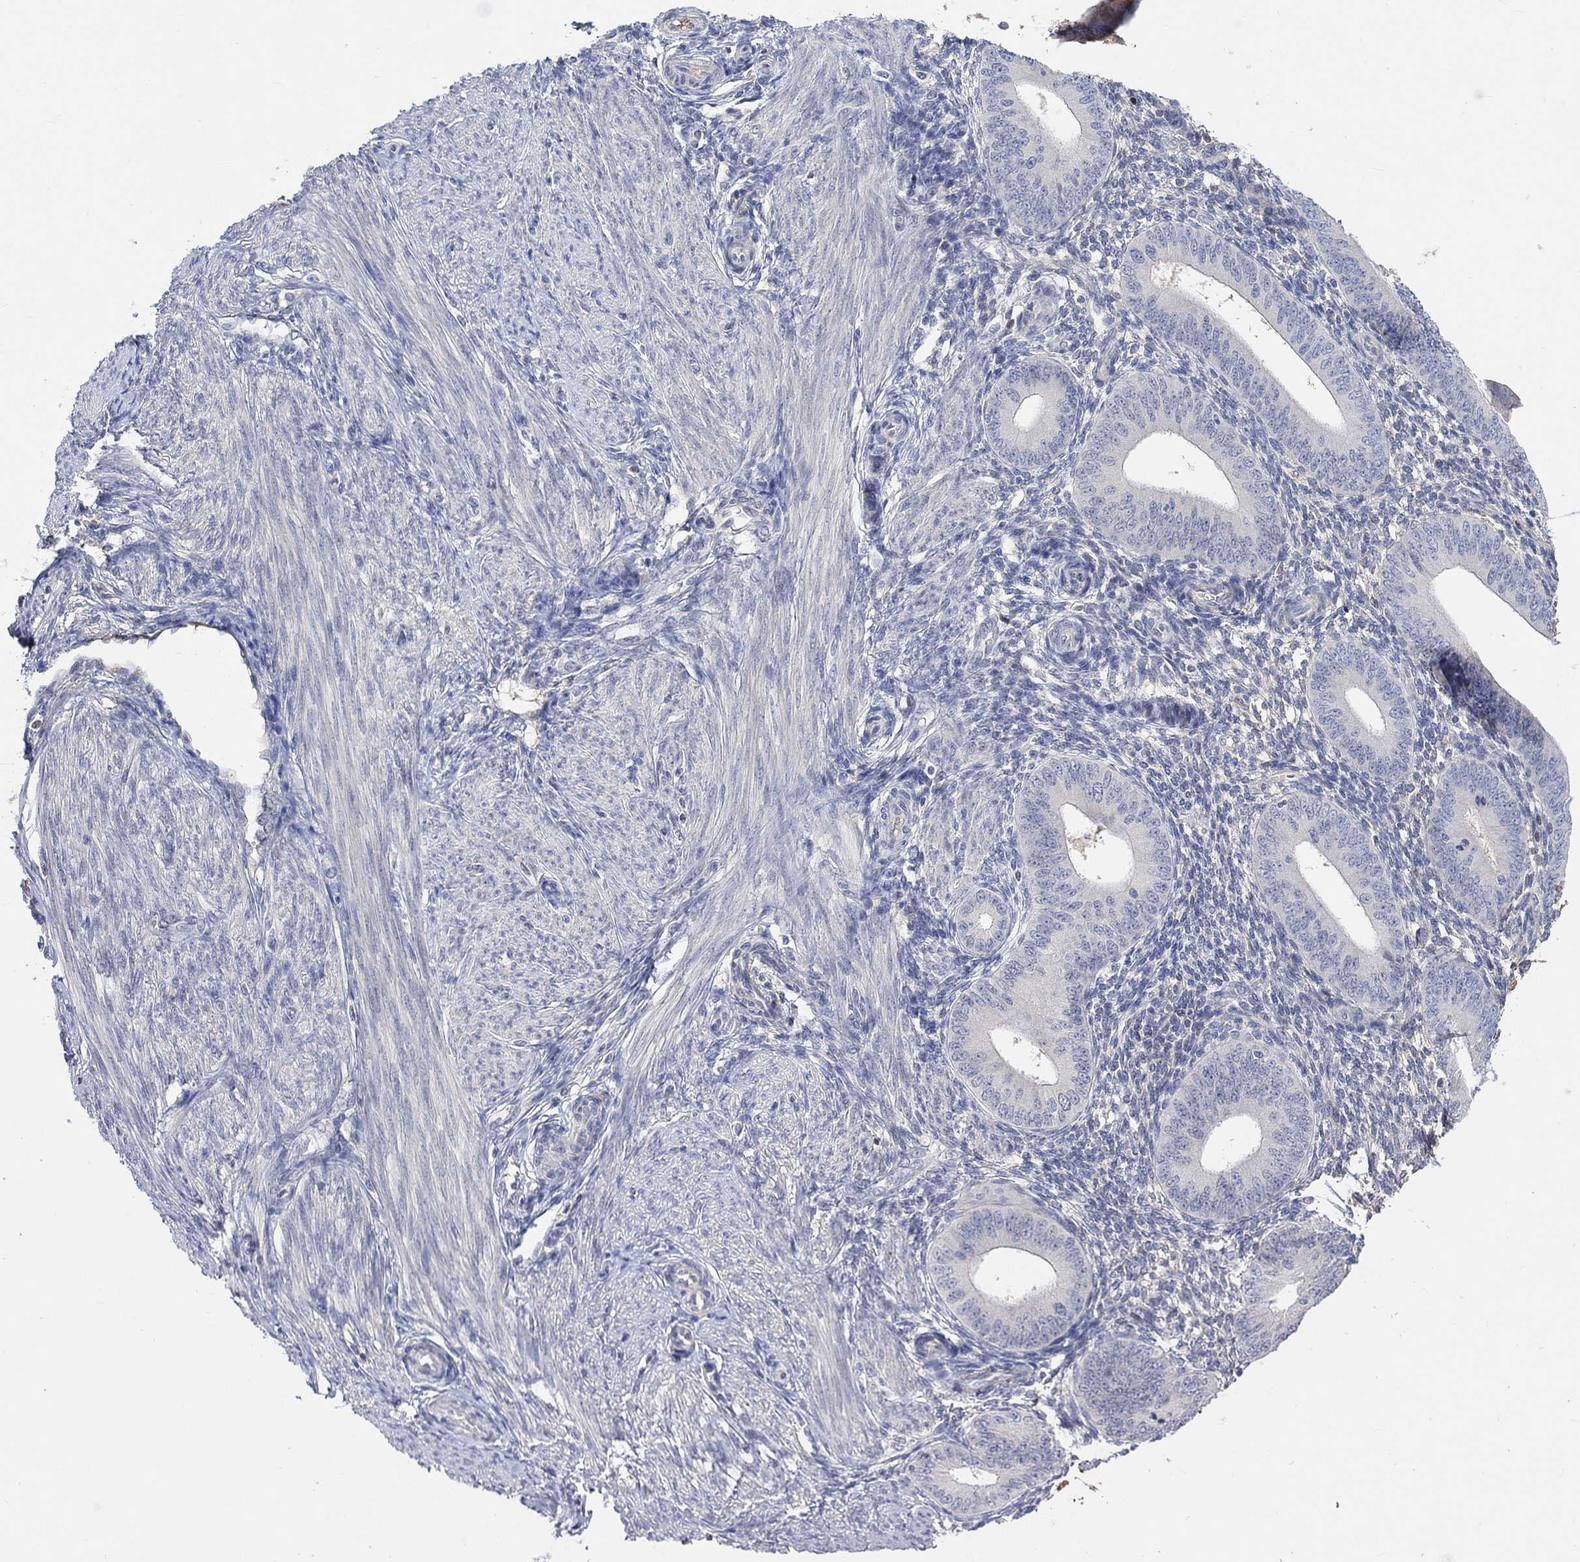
{"staining": {"intensity": "negative", "quantity": "none", "location": "none"}, "tissue": "endometrium", "cell_type": "Cells in endometrial stroma", "image_type": "normal", "snomed": [{"axis": "morphology", "description": "Normal tissue, NOS"}, {"axis": "topography", "description": "Endometrium"}], "caption": "Immunohistochemical staining of unremarkable human endometrium shows no significant staining in cells in endometrial stroma.", "gene": "MSTN", "patient": {"sex": "female", "age": 39}}